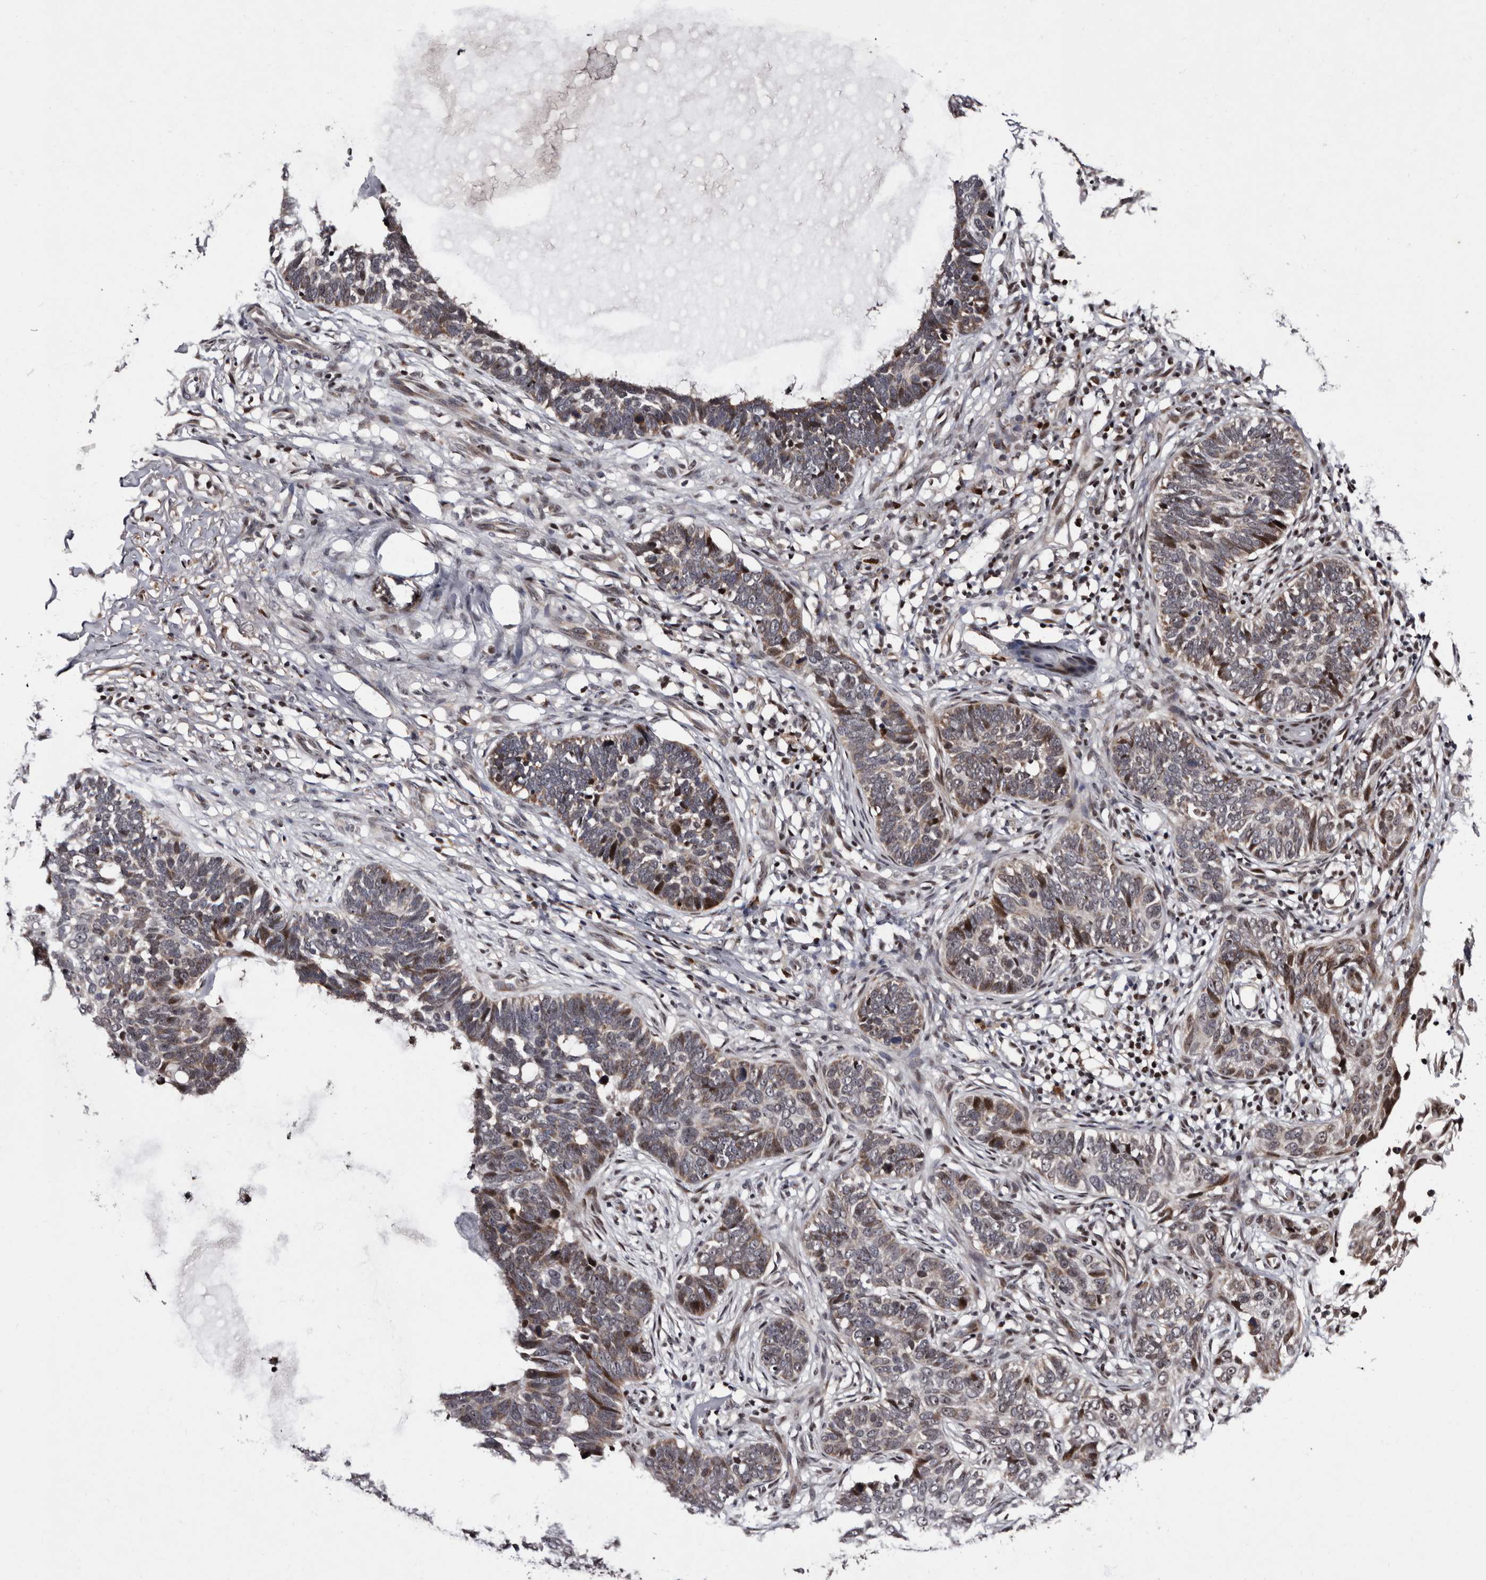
{"staining": {"intensity": "moderate", "quantity": "<25%", "location": "cytoplasmic/membranous,nuclear"}, "tissue": "skin cancer", "cell_type": "Tumor cells", "image_type": "cancer", "snomed": [{"axis": "morphology", "description": "Normal tissue, NOS"}, {"axis": "morphology", "description": "Basal cell carcinoma"}, {"axis": "topography", "description": "Skin"}], "caption": "The image exhibits immunohistochemical staining of skin cancer. There is moderate cytoplasmic/membranous and nuclear expression is present in about <25% of tumor cells.", "gene": "TNKS", "patient": {"sex": "male", "age": 77}}